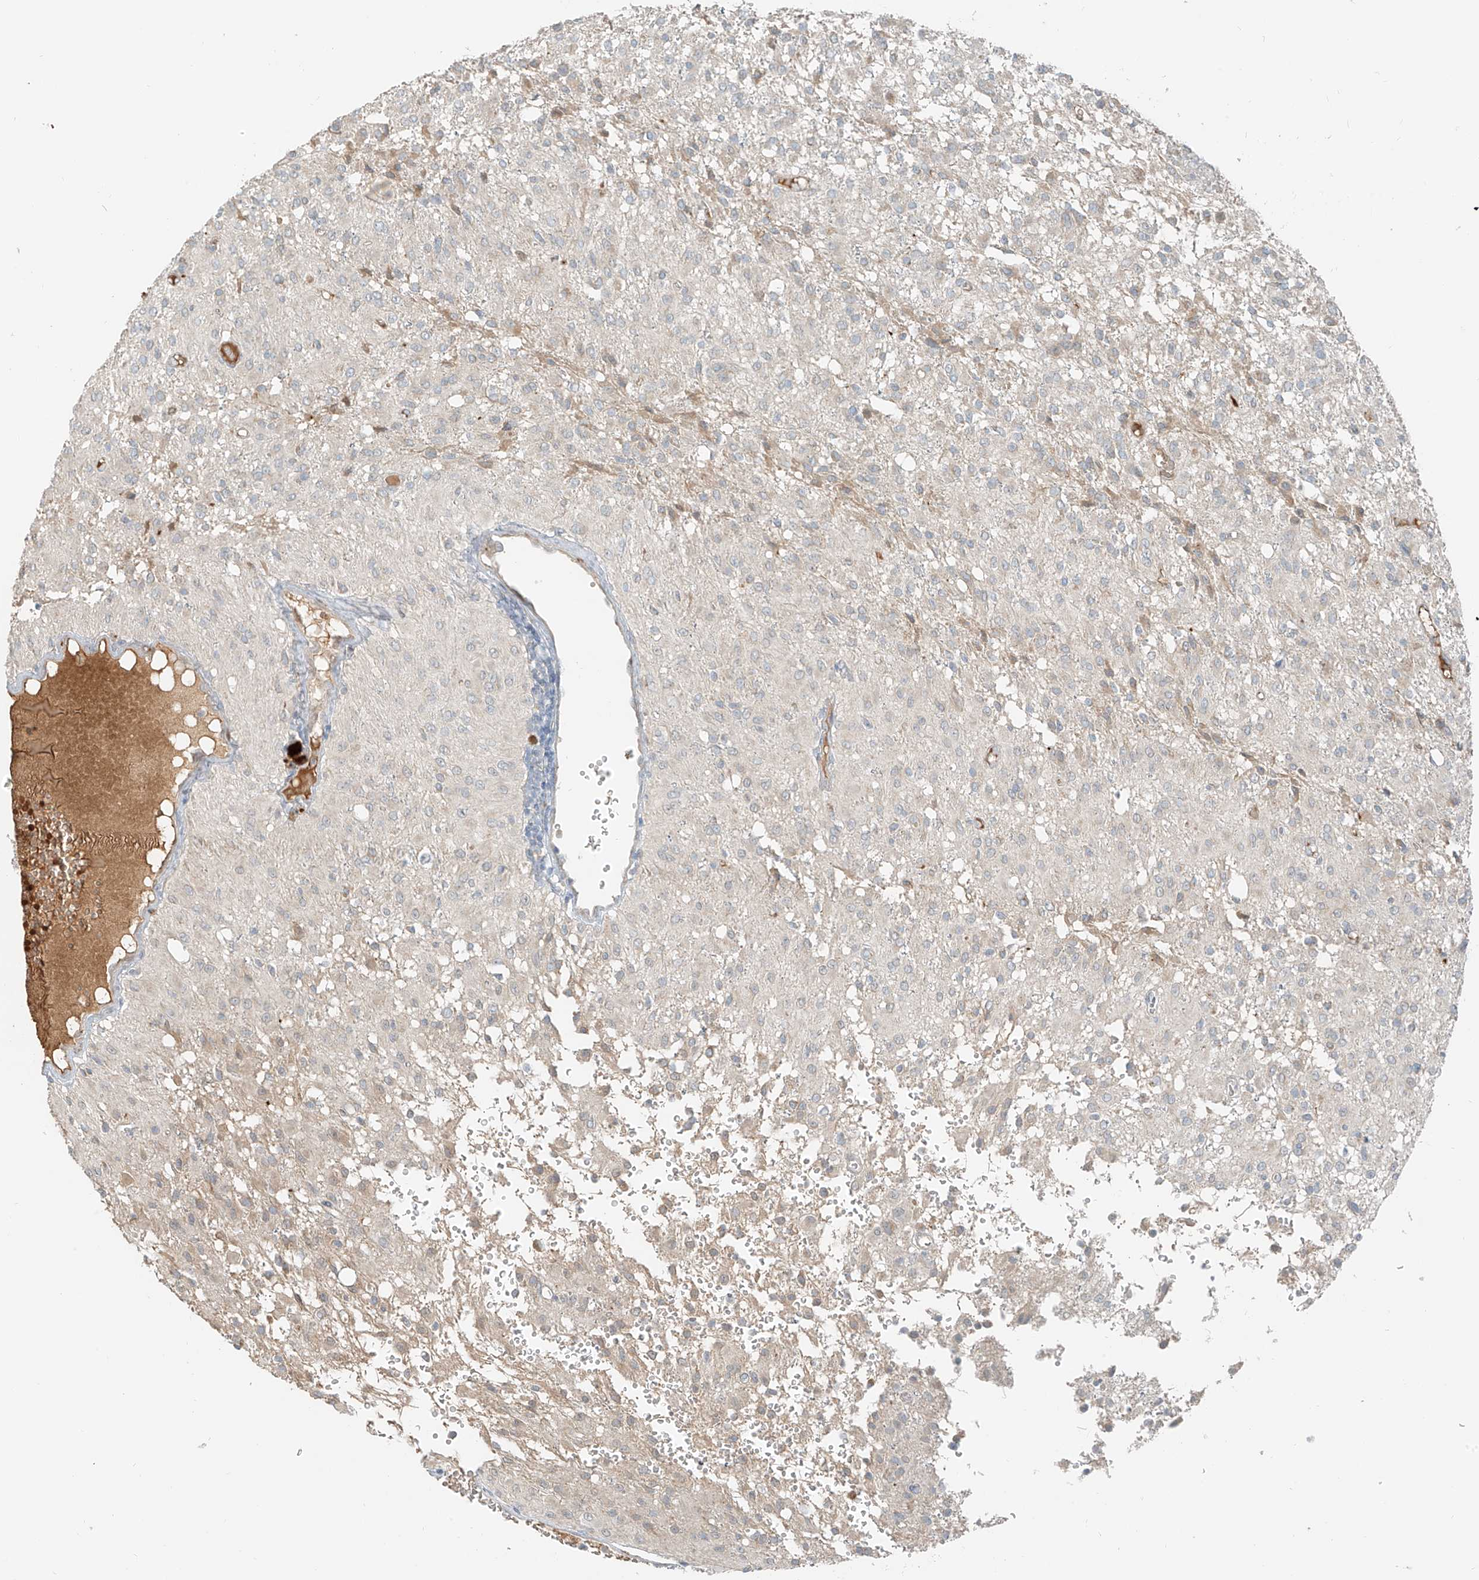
{"staining": {"intensity": "negative", "quantity": "none", "location": "none"}, "tissue": "glioma", "cell_type": "Tumor cells", "image_type": "cancer", "snomed": [{"axis": "morphology", "description": "Glioma, malignant, High grade"}, {"axis": "topography", "description": "Brain"}], "caption": "Tumor cells are negative for protein expression in human glioma.", "gene": "FSTL1", "patient": {"sex": "female", "age": 59}}